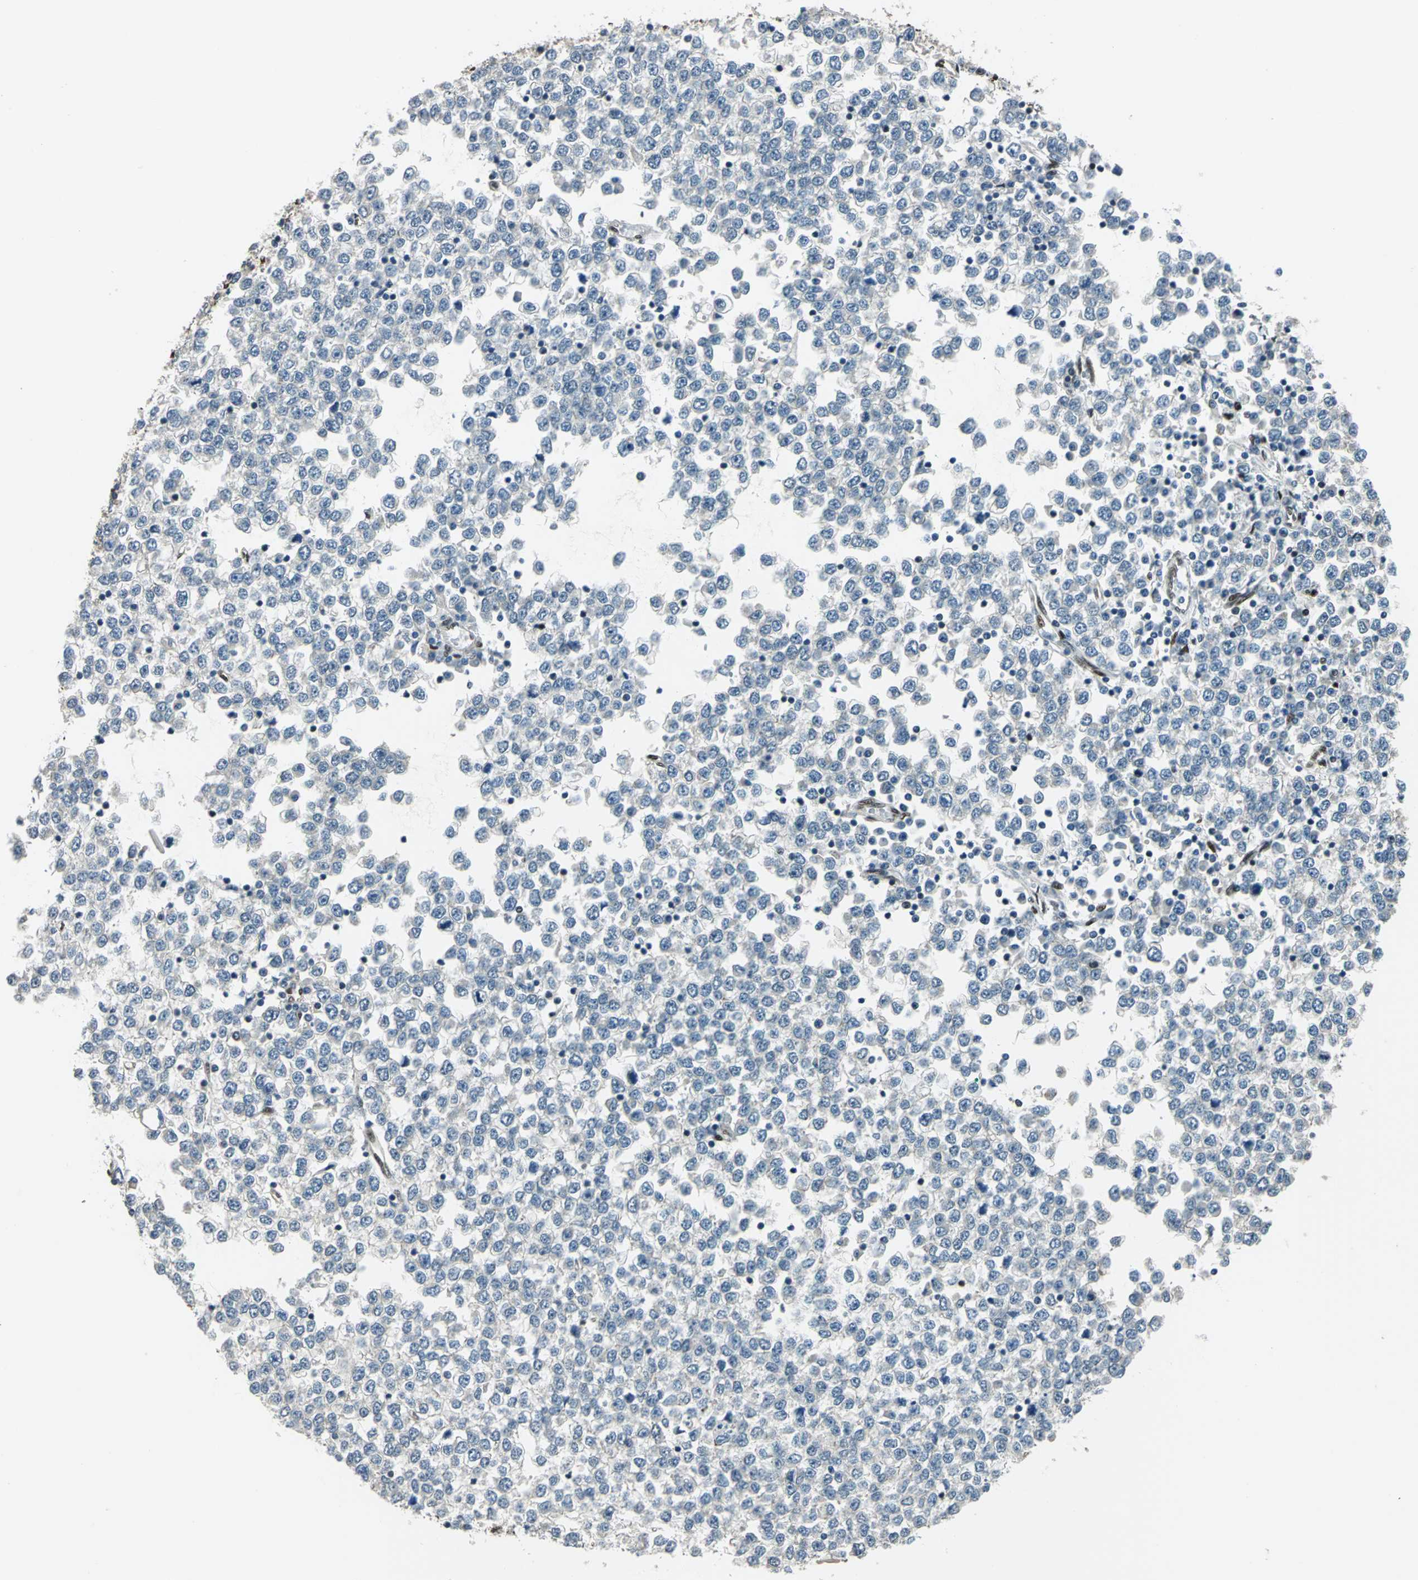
{"staining": {"intensity": "negative", "quantity": "none", "location": "none"}, "tissue": "testis cancer", "cell_type": "Tumor cells", "image_type": "cancer", "snomed": [{"axis": "morphology", "description": "Seminoma, NOS"}, {"axis": "topography", "description": "Testis"}], "caption": "A high-resolution micrograph shows immunohistochemistry staining of seminoma (testis), which exhibits no significant positivity in tumor cells.", "gene": "NFIA", "patient": {"sex": "male", "age": 65}}